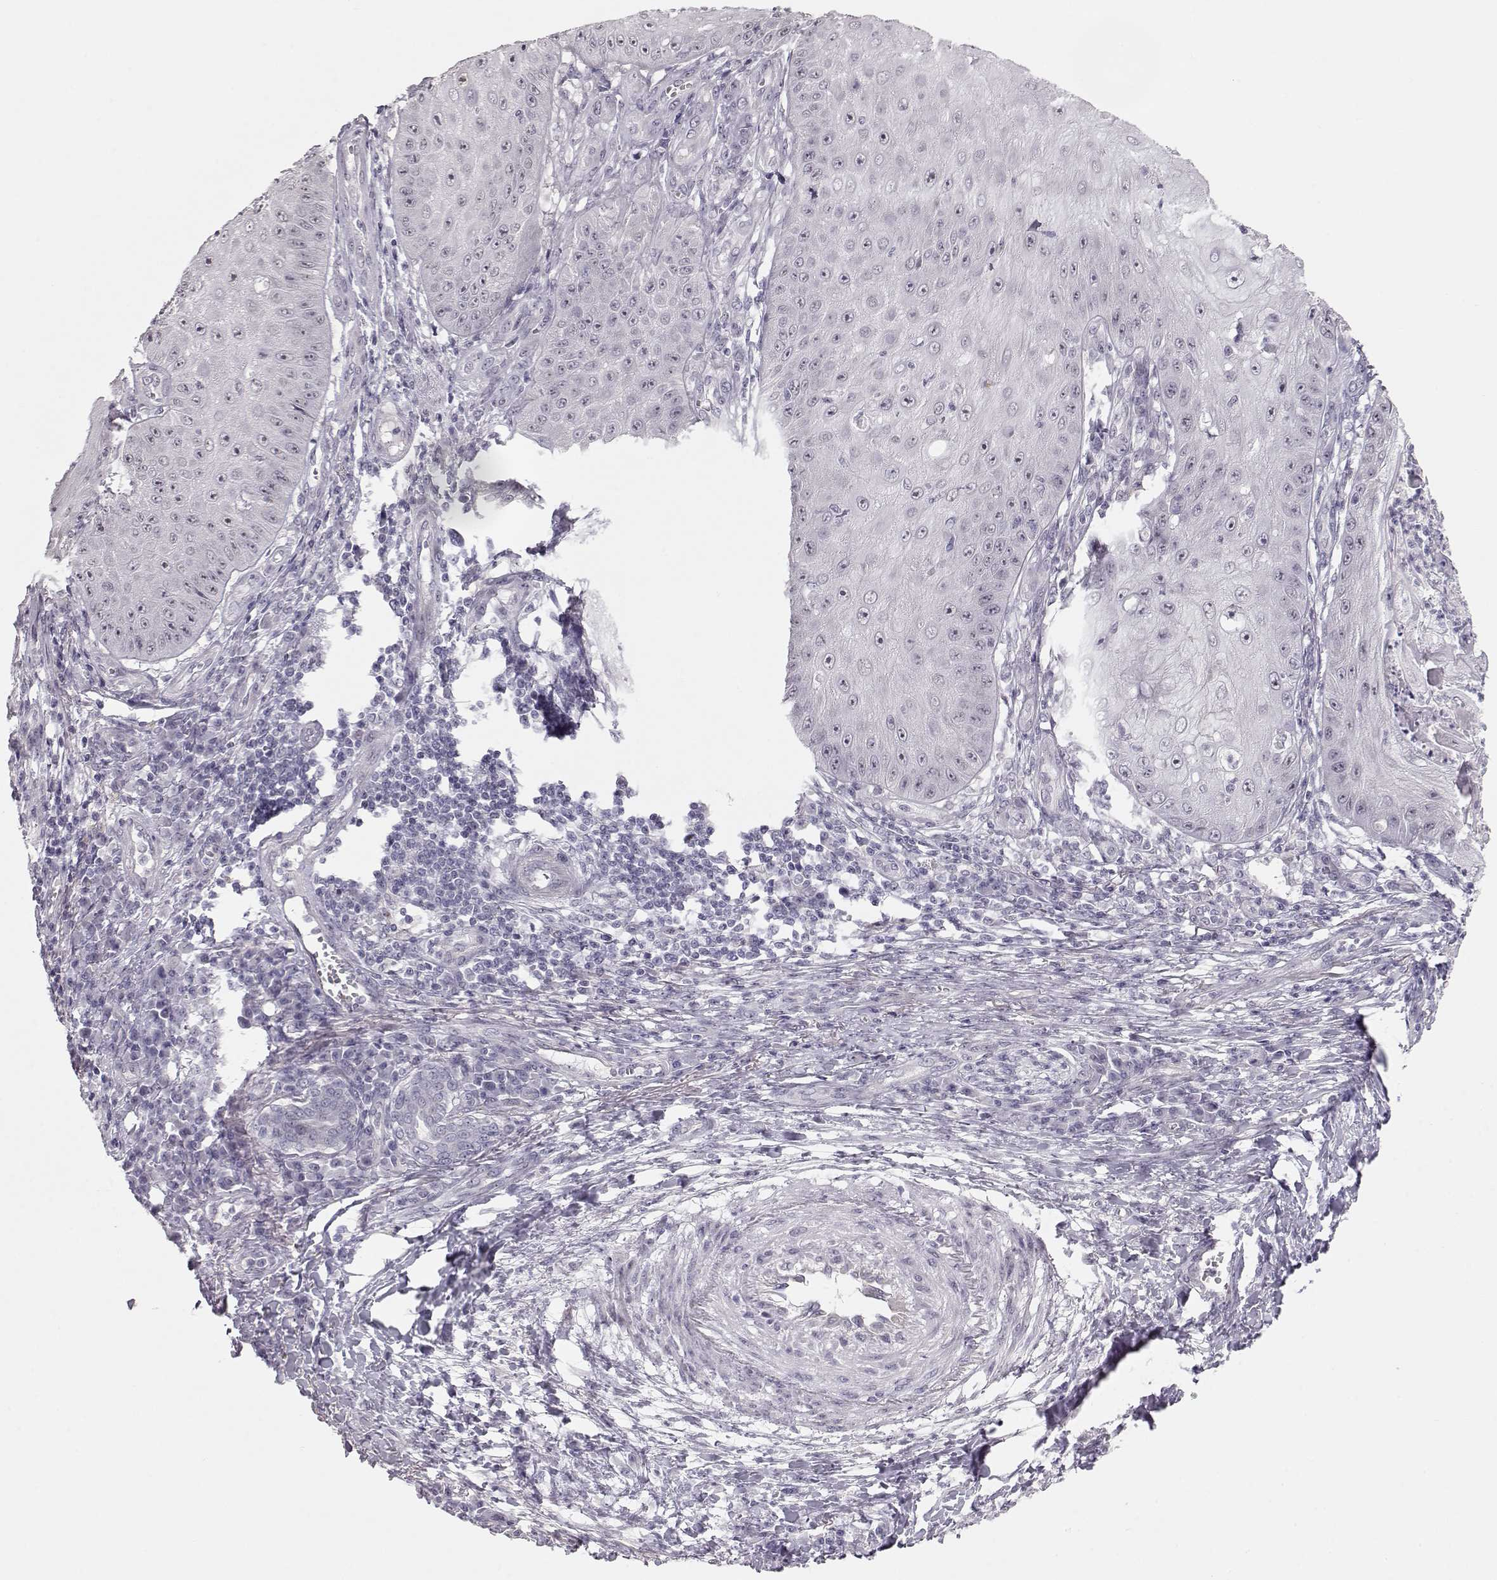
{"staining": {"intensity": "negative", "quantity": "none", "location": "none"}, "tissue": "skin cancer", "cell_type": "Tumor cells", "image_type": "cancer", "snomed": [{"axis": "morphology", "description": "Squamous cell carcinoma, NOS"}, {"axis": "topography", "description": "Skin"}], "caption": "DAB (3,3'-diaminobenzidine) immunohistochemical staining of human squamous cell carcinoma (skin) demonstrates no significant positivity in tumor cells.", "gene": "FAM205A", "patient": {"sex": "male", "age": 70}}